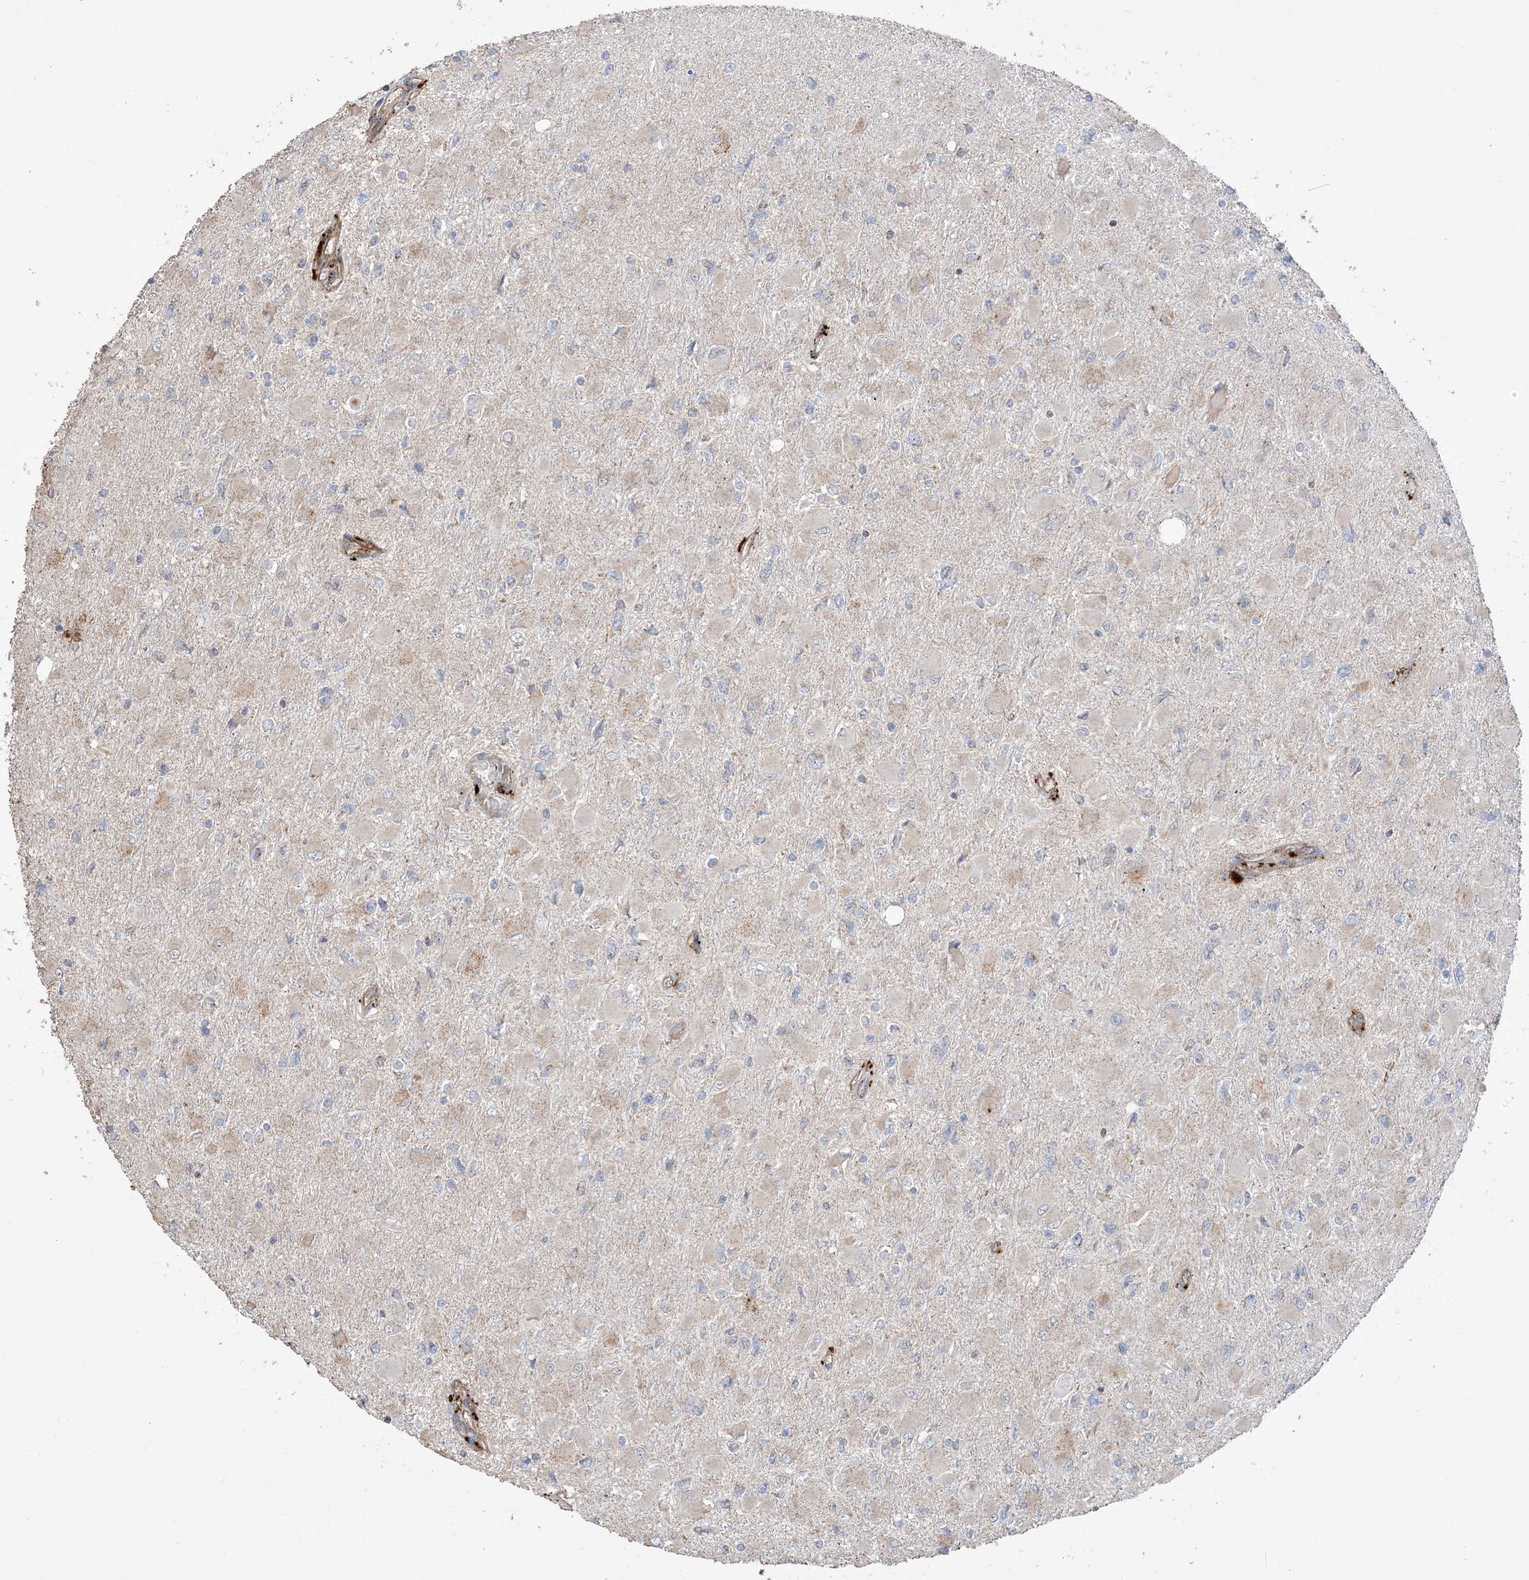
{"staining": {"intensity": "negative", "quantity": "none", "location": "none"}, "tissue": "glioma", "cell_type": "Tumor cells", "image_type": "cancer", "snomed": [{"axis": "morphology", "description": "Glioma, malignant, High grade"}, {"axis": "topography", "description": "Cerebral cortex"}], "caption": "Immunohistochemical staining of human malignant glioma (high-grade) reveals no significant expression in tumor cells.", "gene": "AGA", "patient": {"sex": "female", "age": 36}}